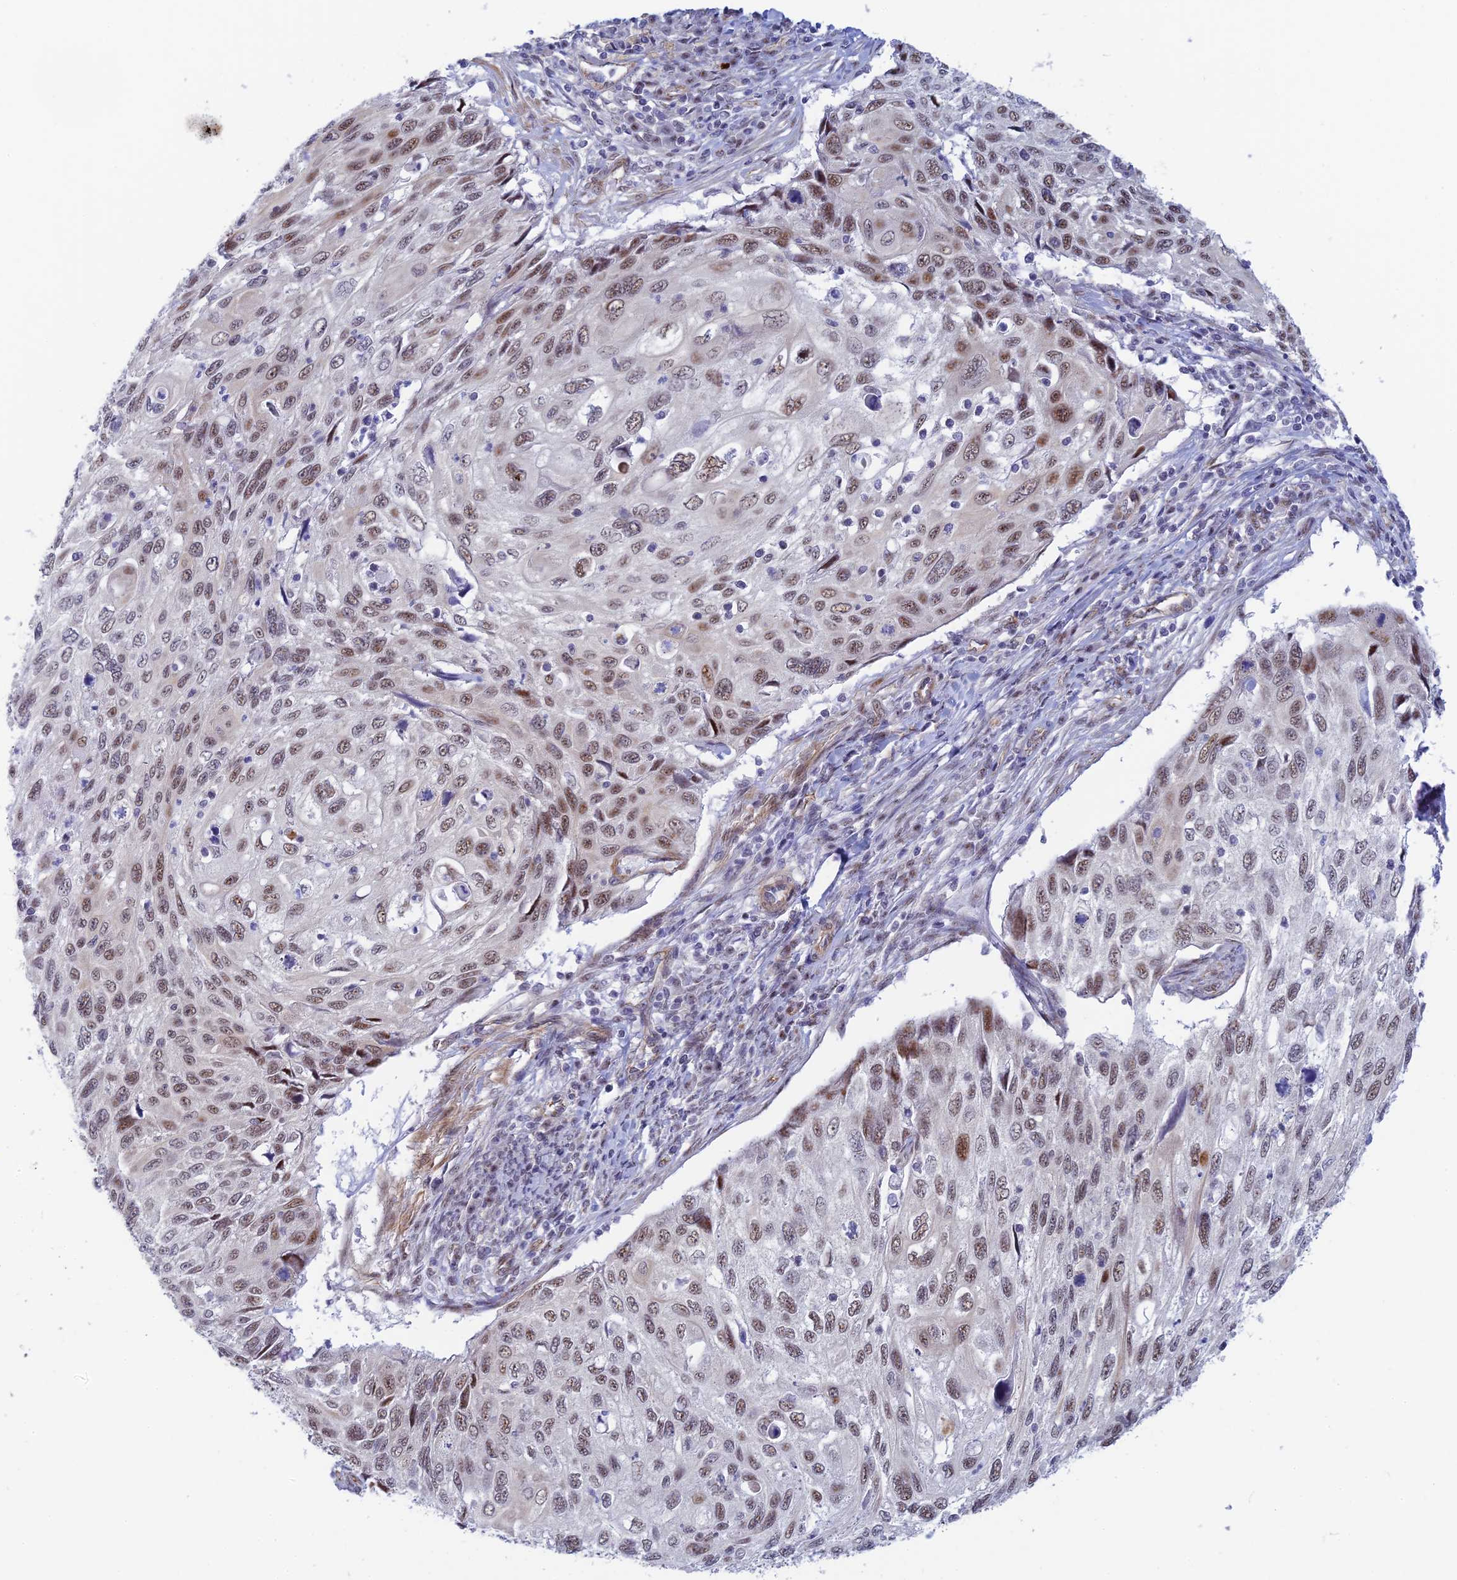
{"staining": {"intensity": "moderate", "quantity": ">75%", "location": "nuclear"}, "tissue": "cervical cancer", "cell_type": "Tumor cells", "image_type": "cancer", "snomed": [{"axis": "morphology", "description": "Squamous cell carcinoma, NOS"}, {"axis": "topography", "description": "Cervix"}], "caption": "This is an image of immunohistochemistry (IHC) staining of cervical cancer, which shows moderate positivity in the nuclear of tumor cells.", "gene": "CFAP92", "patient": {"sex": "female", "age": 70}}